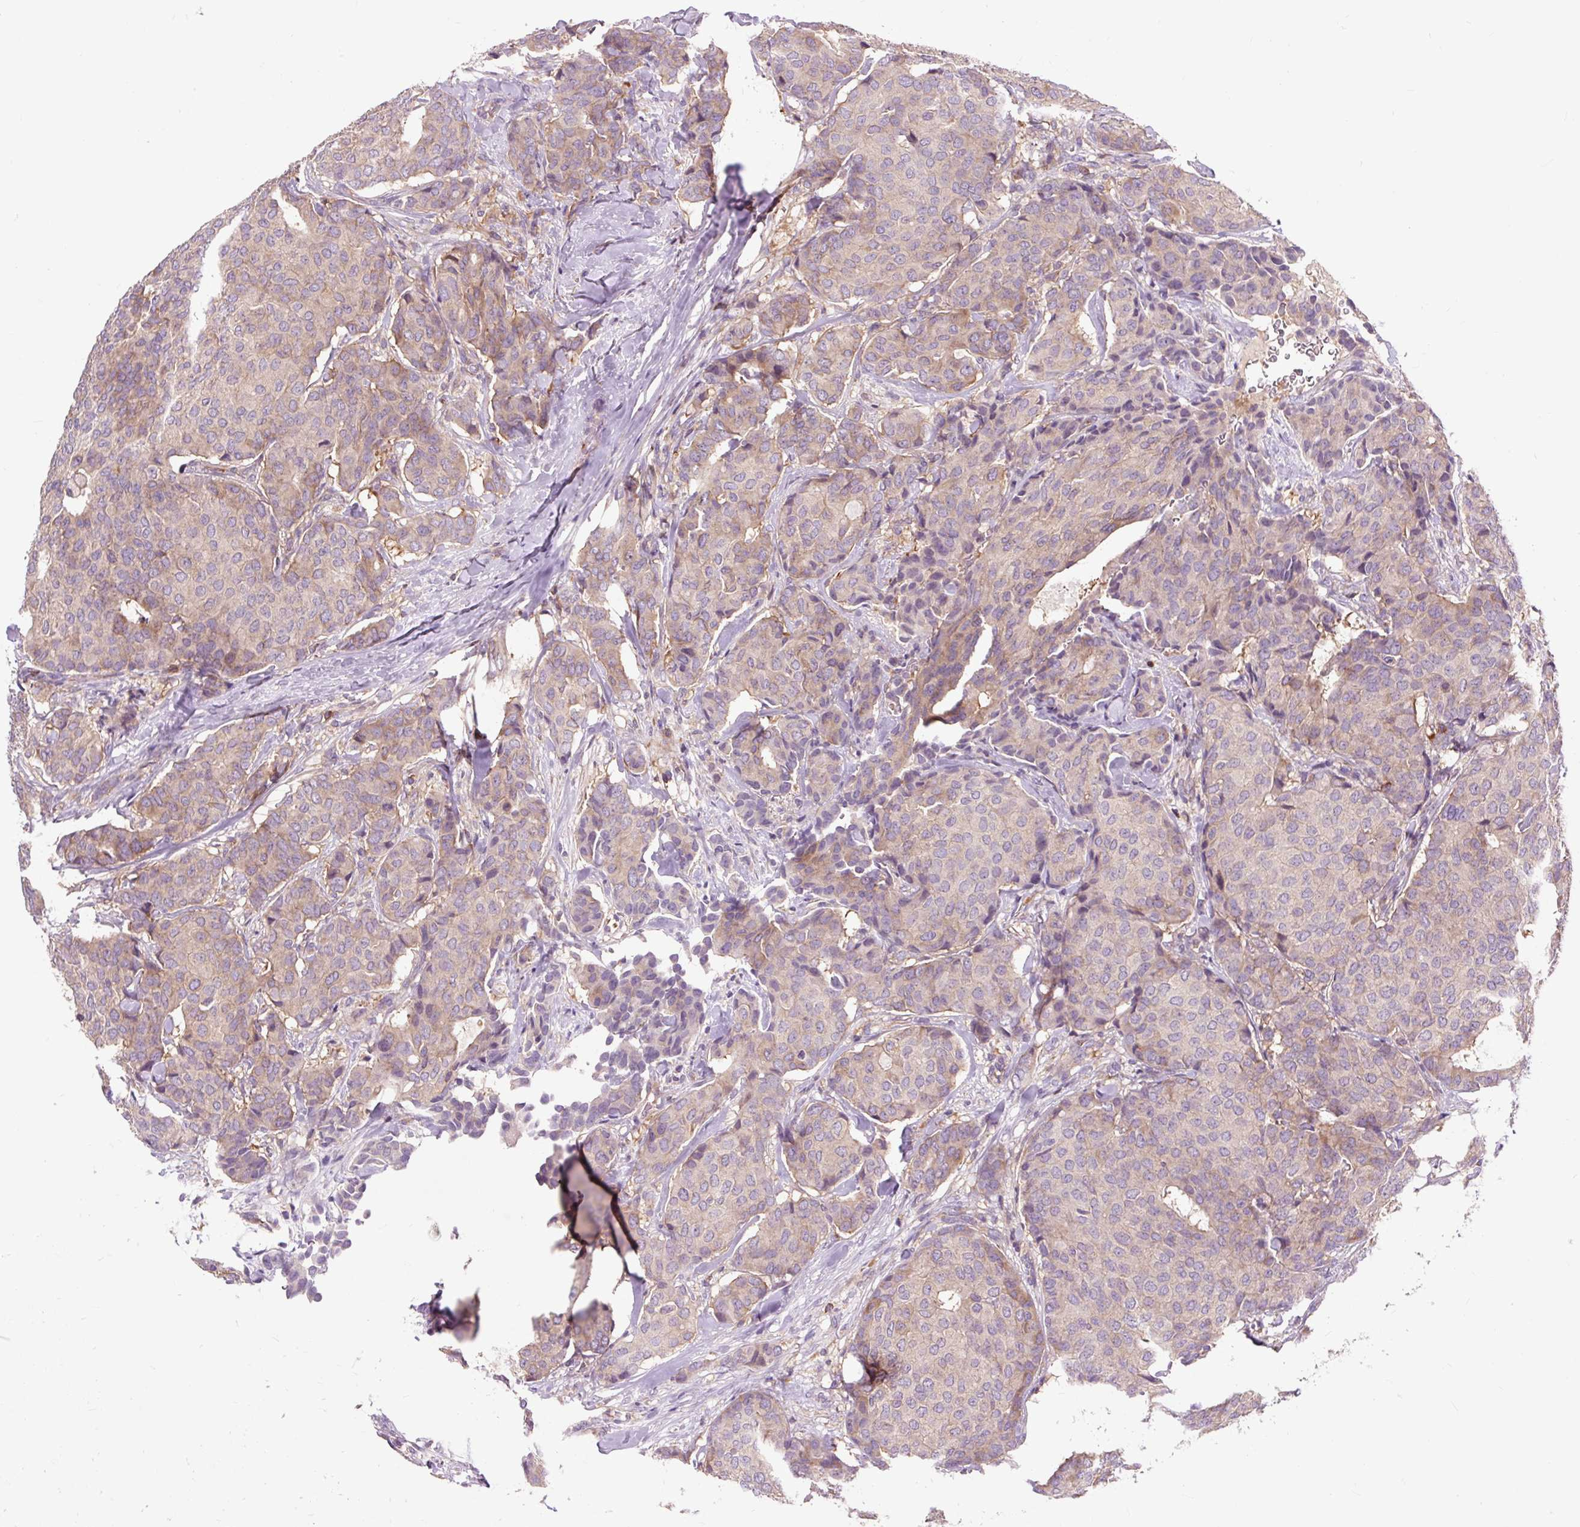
{"staining": {"intensity": "weak", "quantity": "25%-75%", "location": "cytoplasmic/membranous"}, "tissue": "breast cancer", "cell_type": "Tumor cells", "image_type": "cancer", "snomed": [{"axis": "morphology", "description": "Duct carcinoma"}, {"axis": "topography", "description": "Breast"}], "caption": "Human invasive ductal carcinoma (breast) stained with a brown dye displays weak cytoplasmic/membranous positive staining in approximately 25%-75% of tumor cells.", "gene": "CISD3", "patient": {"sex": "female", "age": 75}}